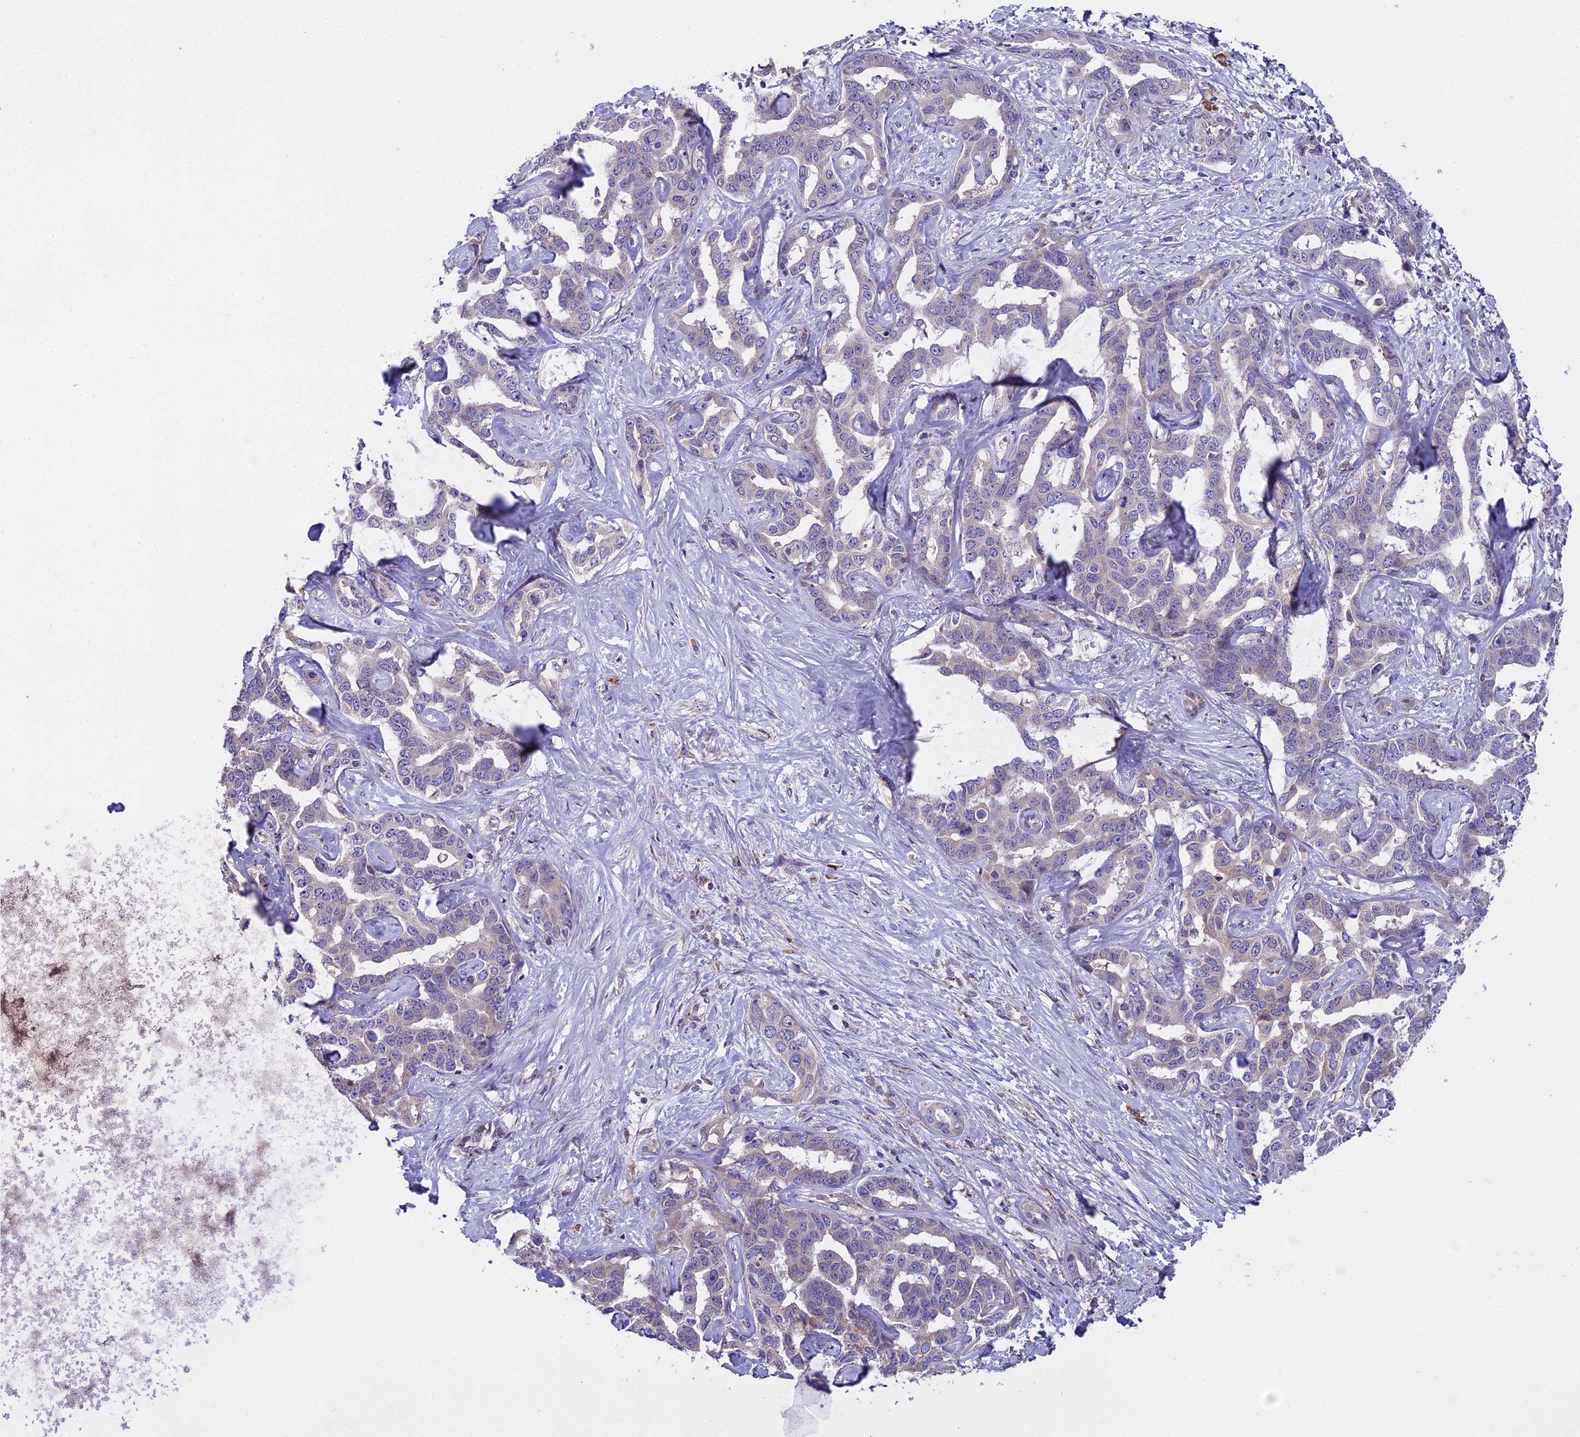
{"staining": {"intensity": "negative", "quantity": "none", "location": "none"}, "tissue": "liver cancer", "cell_type": "Tumor cells", "image_type": "cancer", "snomed": [{"axis": "morphology", "description": "Cholangiocarcinoma"}, {"axis": "topography", "description": "Liver"}], "caption": "Protein analysis of liver cancer displays no significant staining in tumor cells. (DAB IHC with hematoxylin counter stain).", "gene": "ABCC10", "patient": {"sex": "male", "age": 59}}